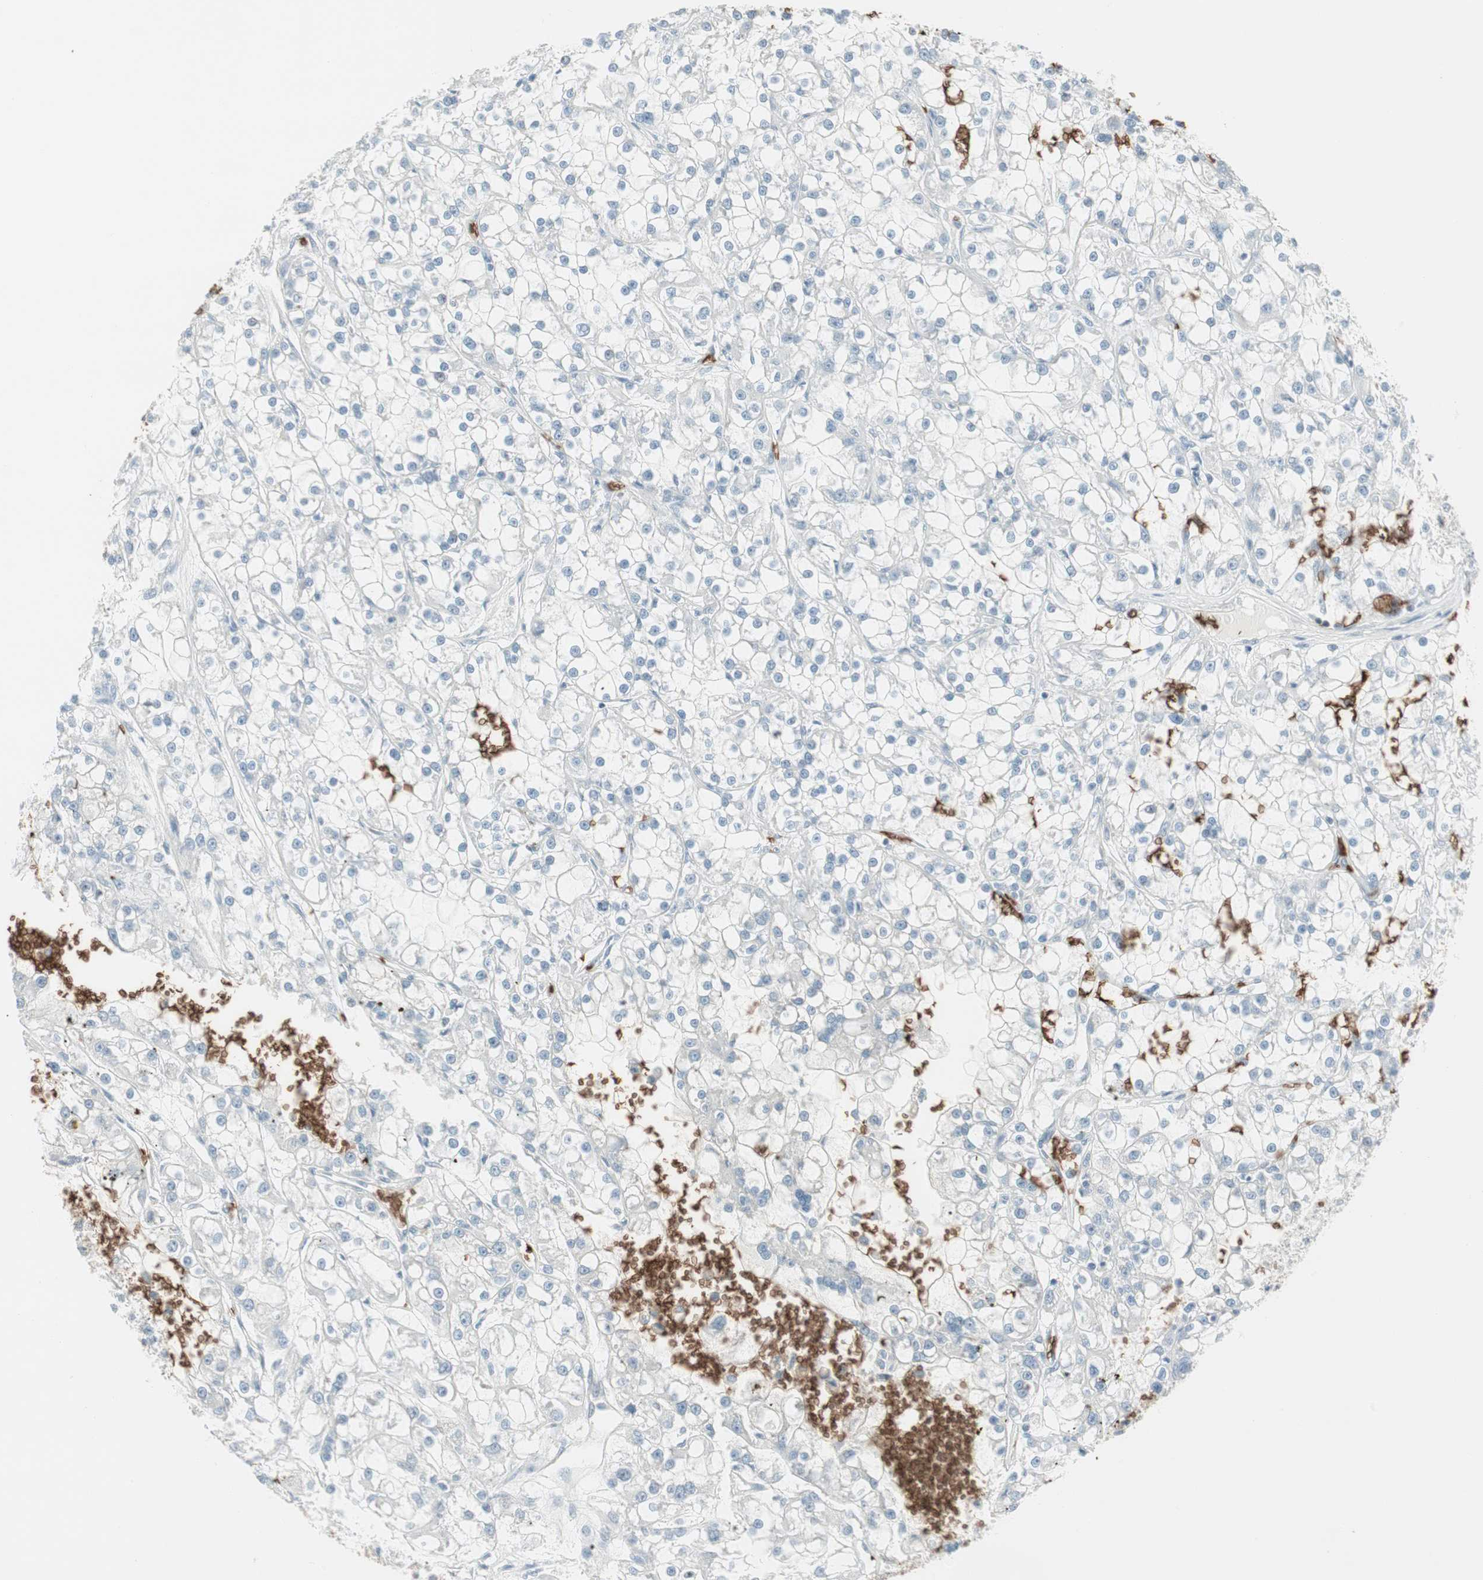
{"staining": {"intensity": "negative", "quantity": "none", "location": "none"}, "tissue": "renal cancer", "cell_type": "Tumor cells", "image_type": "cancer", "snomed": [{"axis": "morphology", "description": "Adenocarcinoma, NOS"}, {"axis": "topography", "description": "Kidney"}], "caption": "IHC of human renal adenocarcinoma demonstrates no expression in tumor cells.", "gene": "MAP4K1", "patient": {"sex": "female", "age": 52}}